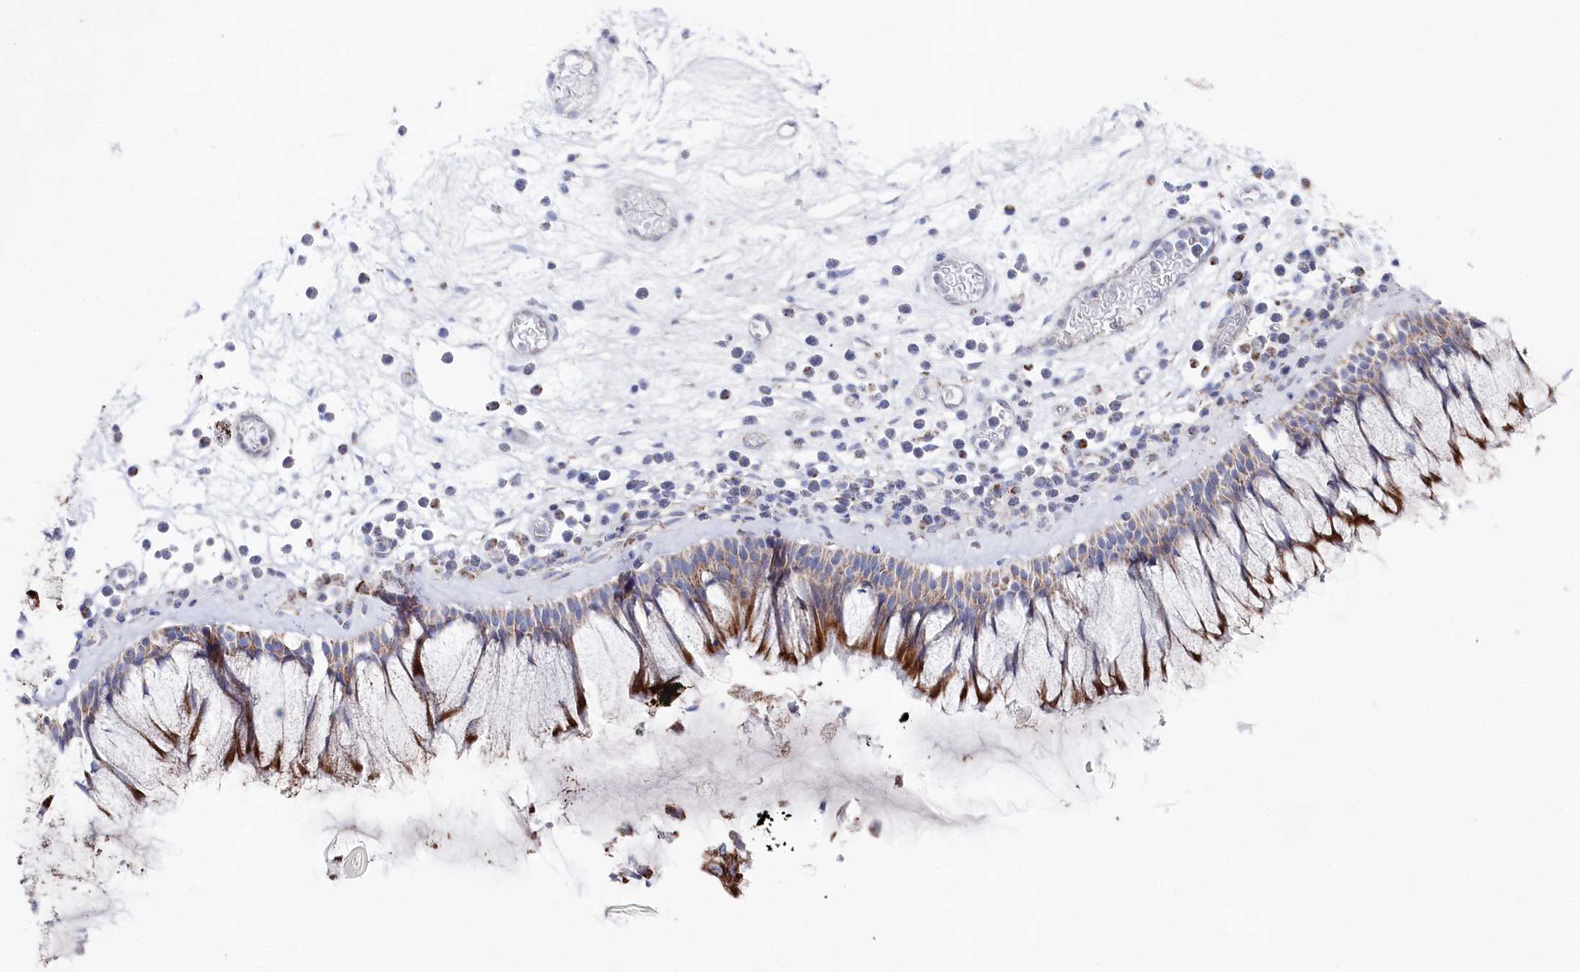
{"staining": {"intensity": "moderate", "quantity": "25%-75%", "location": "cytoplasmic/membranous"}, "tissue": "nasopharynx", "cell_type": "Respiratory epithelial cells", "image_type": "normal", "snomed": [{"axis": "morphology", "description": "Normal tissue, NOS"}, {"axis": "morphology", "description": "Inflammation, NOS"}, {"axis": "topography", "description": "Nasopharynx"}], "caption": "Immunohistochemical staining of normal nasopharynx displays 25%-75% levels of moderate cytoplasmic/membranous protein positivity in about 25%-75% of respiratory epithelial cells.", "gene": "GLS2", "patient": {"sex": "male", "age": 70}}